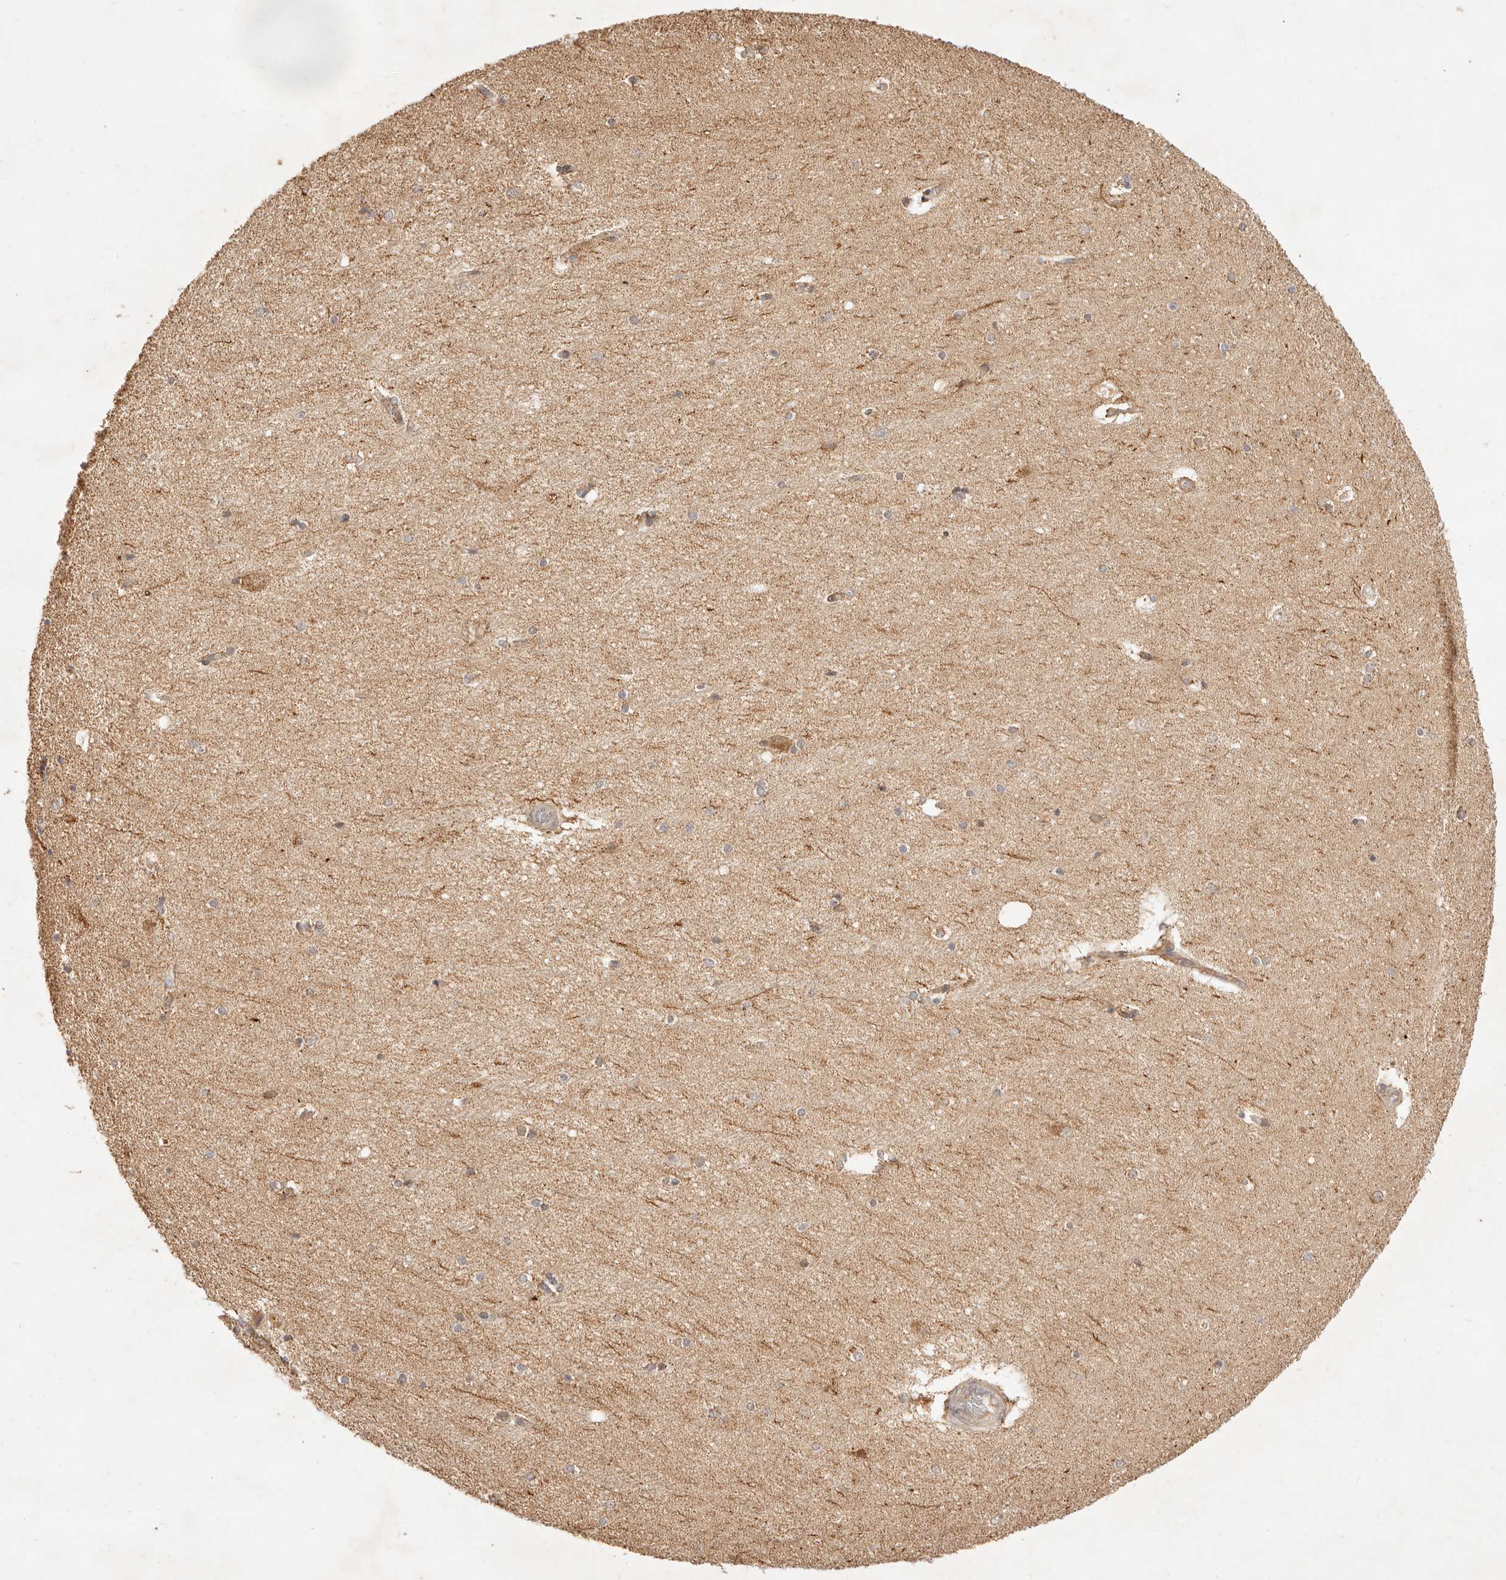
{"staining": {"intensity": "moderate", "quantity": "<25%", "location": "cytoplasmic/membranous"}, "tissue": "hippocampus", "cell_type": "Glial cells", "image_type": "normal", "snomed": [{"axis": "morphology", "description": "Normal tissue, NOS"}, {"axis": "topography", "description": "Hippocampus"}], "caption": "An immunohistochemistry histopathology image of unremarkable tissue is shown. Protein staining in brown highlights moderate cytoplasmic/membranous positivity in hippocampus within glial cells. (DAB IHC with brightfield microscopy, high magnification).", "gene": "CPLANE2", "patient": {"sex": "female", "age": 54}}